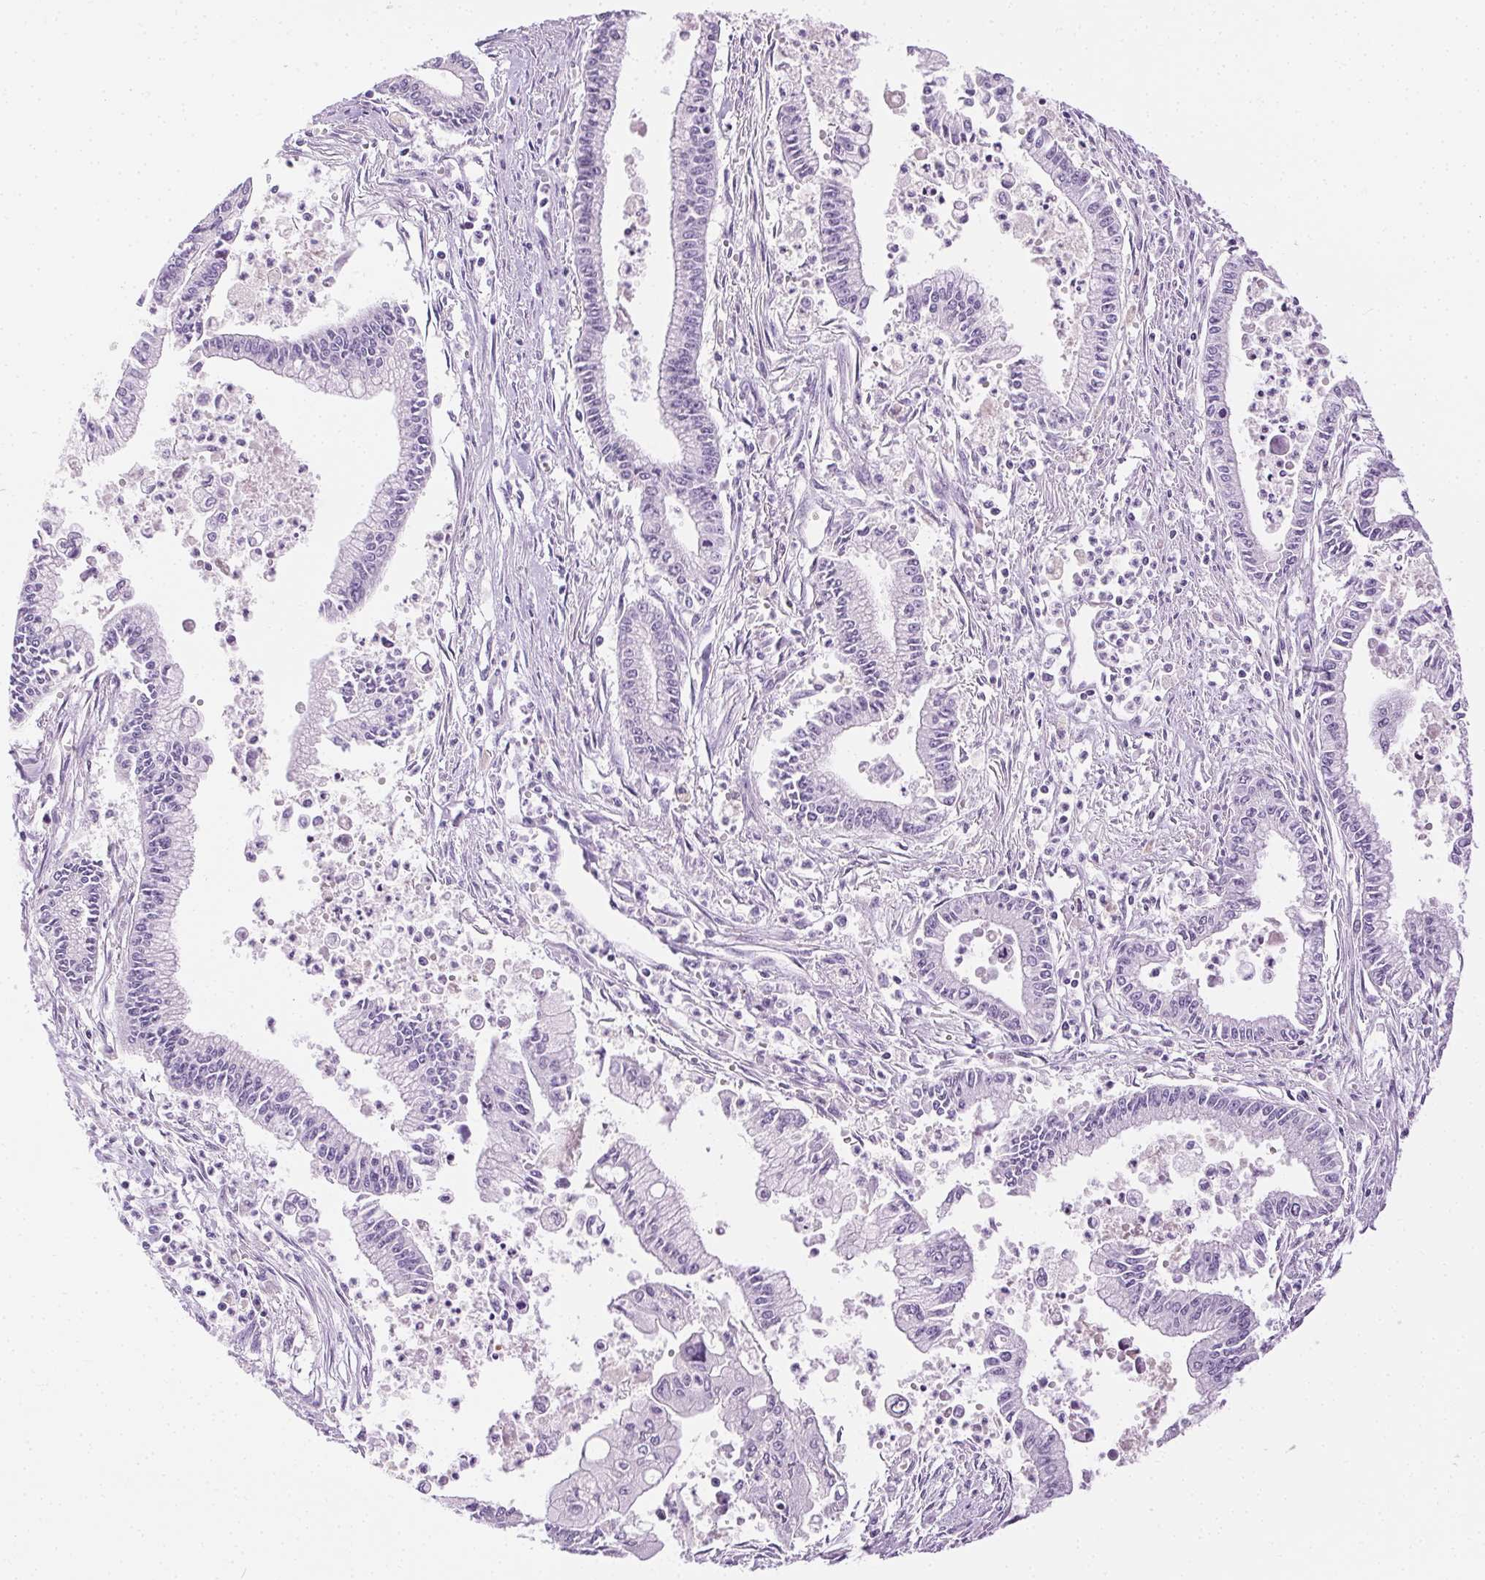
{"staining": {"intensity": "negative", "quantity": "none", "location": "none"}, "tissue": "pancreatic cancer", "cell_type": "Tumor cells", "image_type": "cancer", "snomed": [{"axis": "morphology", "description": "Adenocarcinoma, NOS"}, {"axis": "topography", "description": "Pancreas"}], "caption": "Photomicrograph shows no significant protein positivity in tumor cells of adenocarcinoma (pancreatic). Brightfield microscopy of IHC stained with DAB (3,3'-diaminobenzidine) (brown) and hematoxylin (blue), captured at high magnification.", "gene": "C20orf85", "patient": {"sex": "female", "age": 65}}